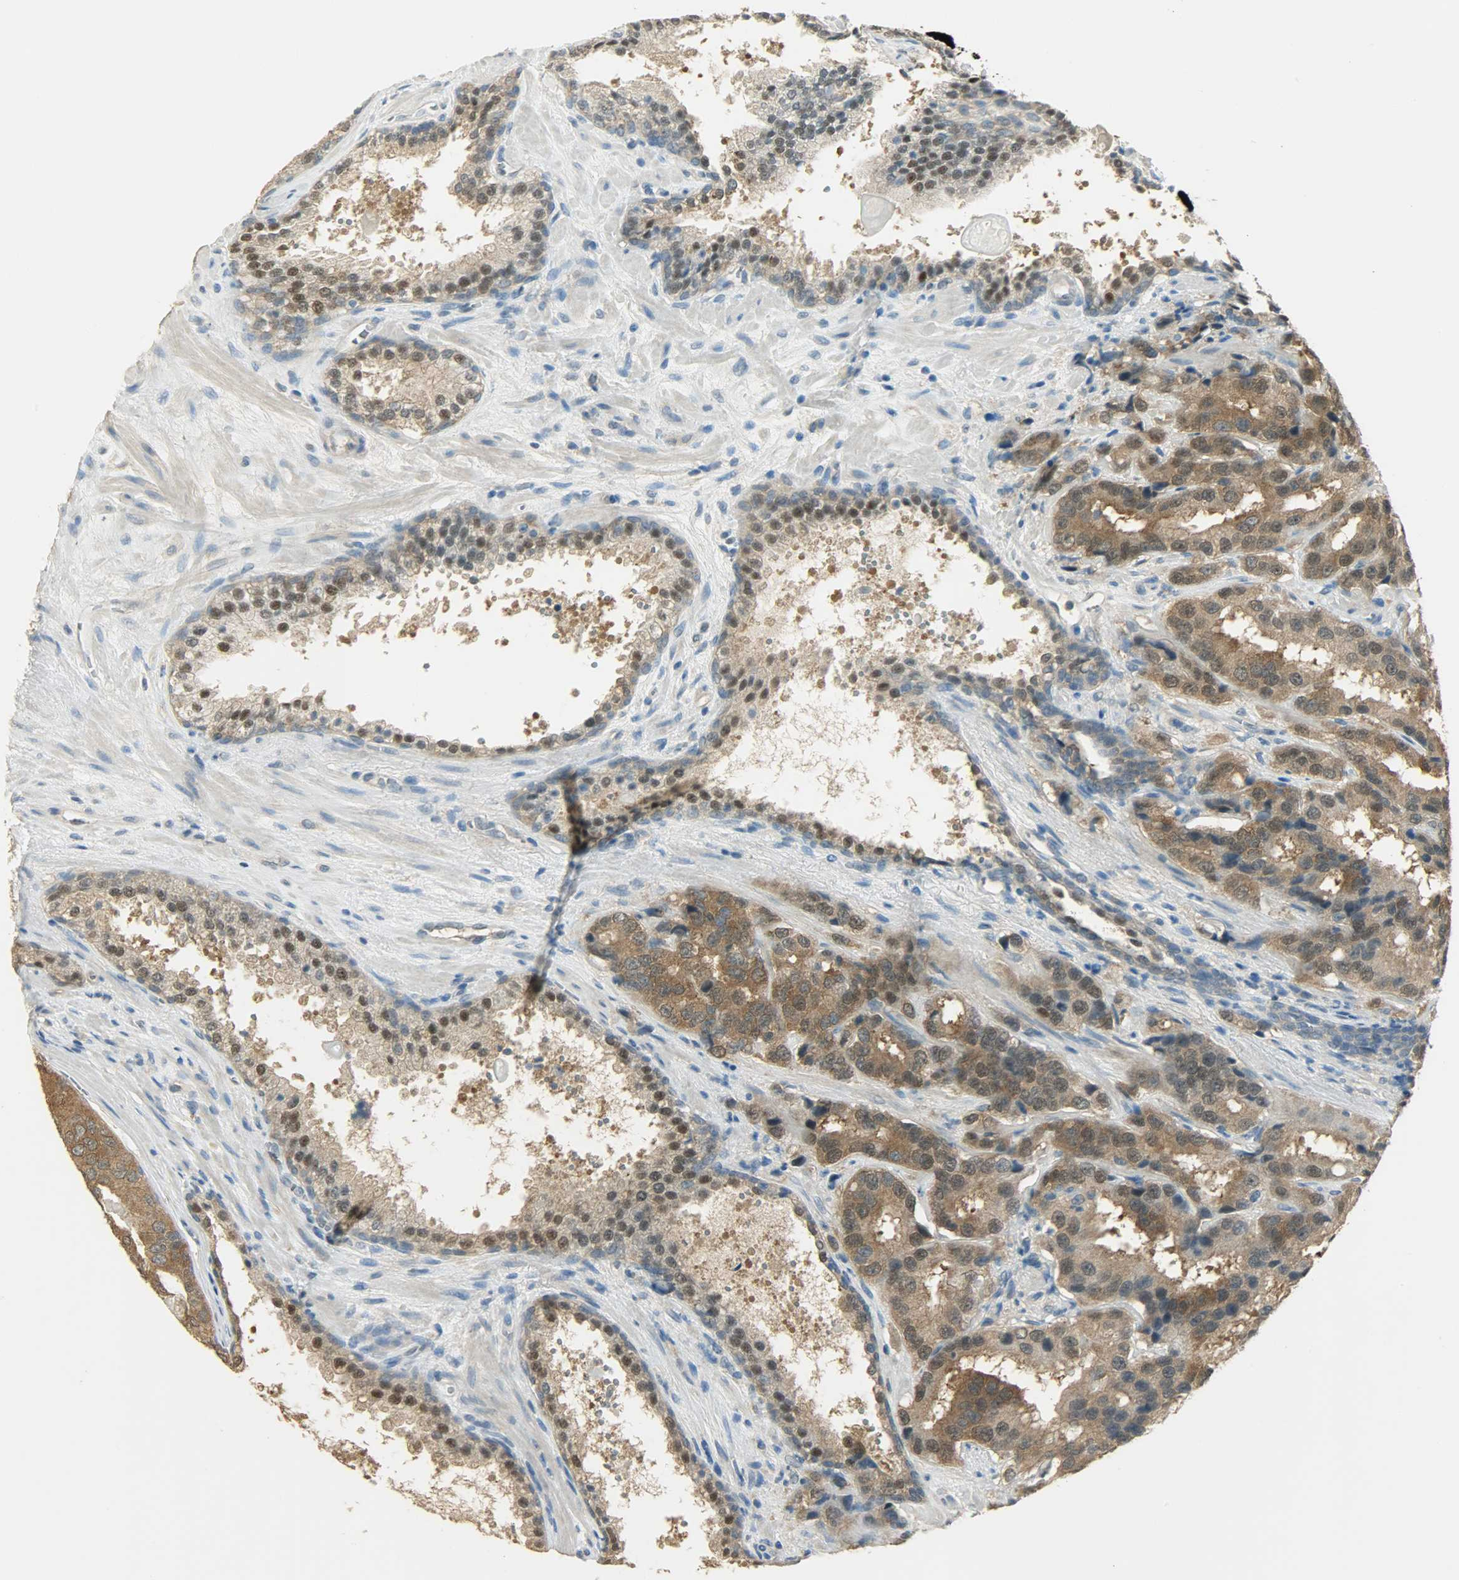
{"staining": {"intensity": "moderate", "quantity": ">75%", "location": "cytoplasmic/membranous,nuclear"}, "tissue": "prostate cancer", "cell_type": "Tumor cells", "image_type": "cancer", "snomed": [{"axis": "morphology", "description": "Adenocarcinoma, High grade"}, {"axis": "topography", "description": "Prostate"}], "caption": "The micrograph reveals immunohistochemical staining of prostate cancer (adenocarcinoma (high-grade)). There is moderate cytoplasmic/membranous and nuclear expression is seen in about >75% of tumor cells. The protein of interest is shown in brown color, while the nuclei are stained blue.", "gene": "PRMT5", "patient": {"sex": "male", "age": 58}}